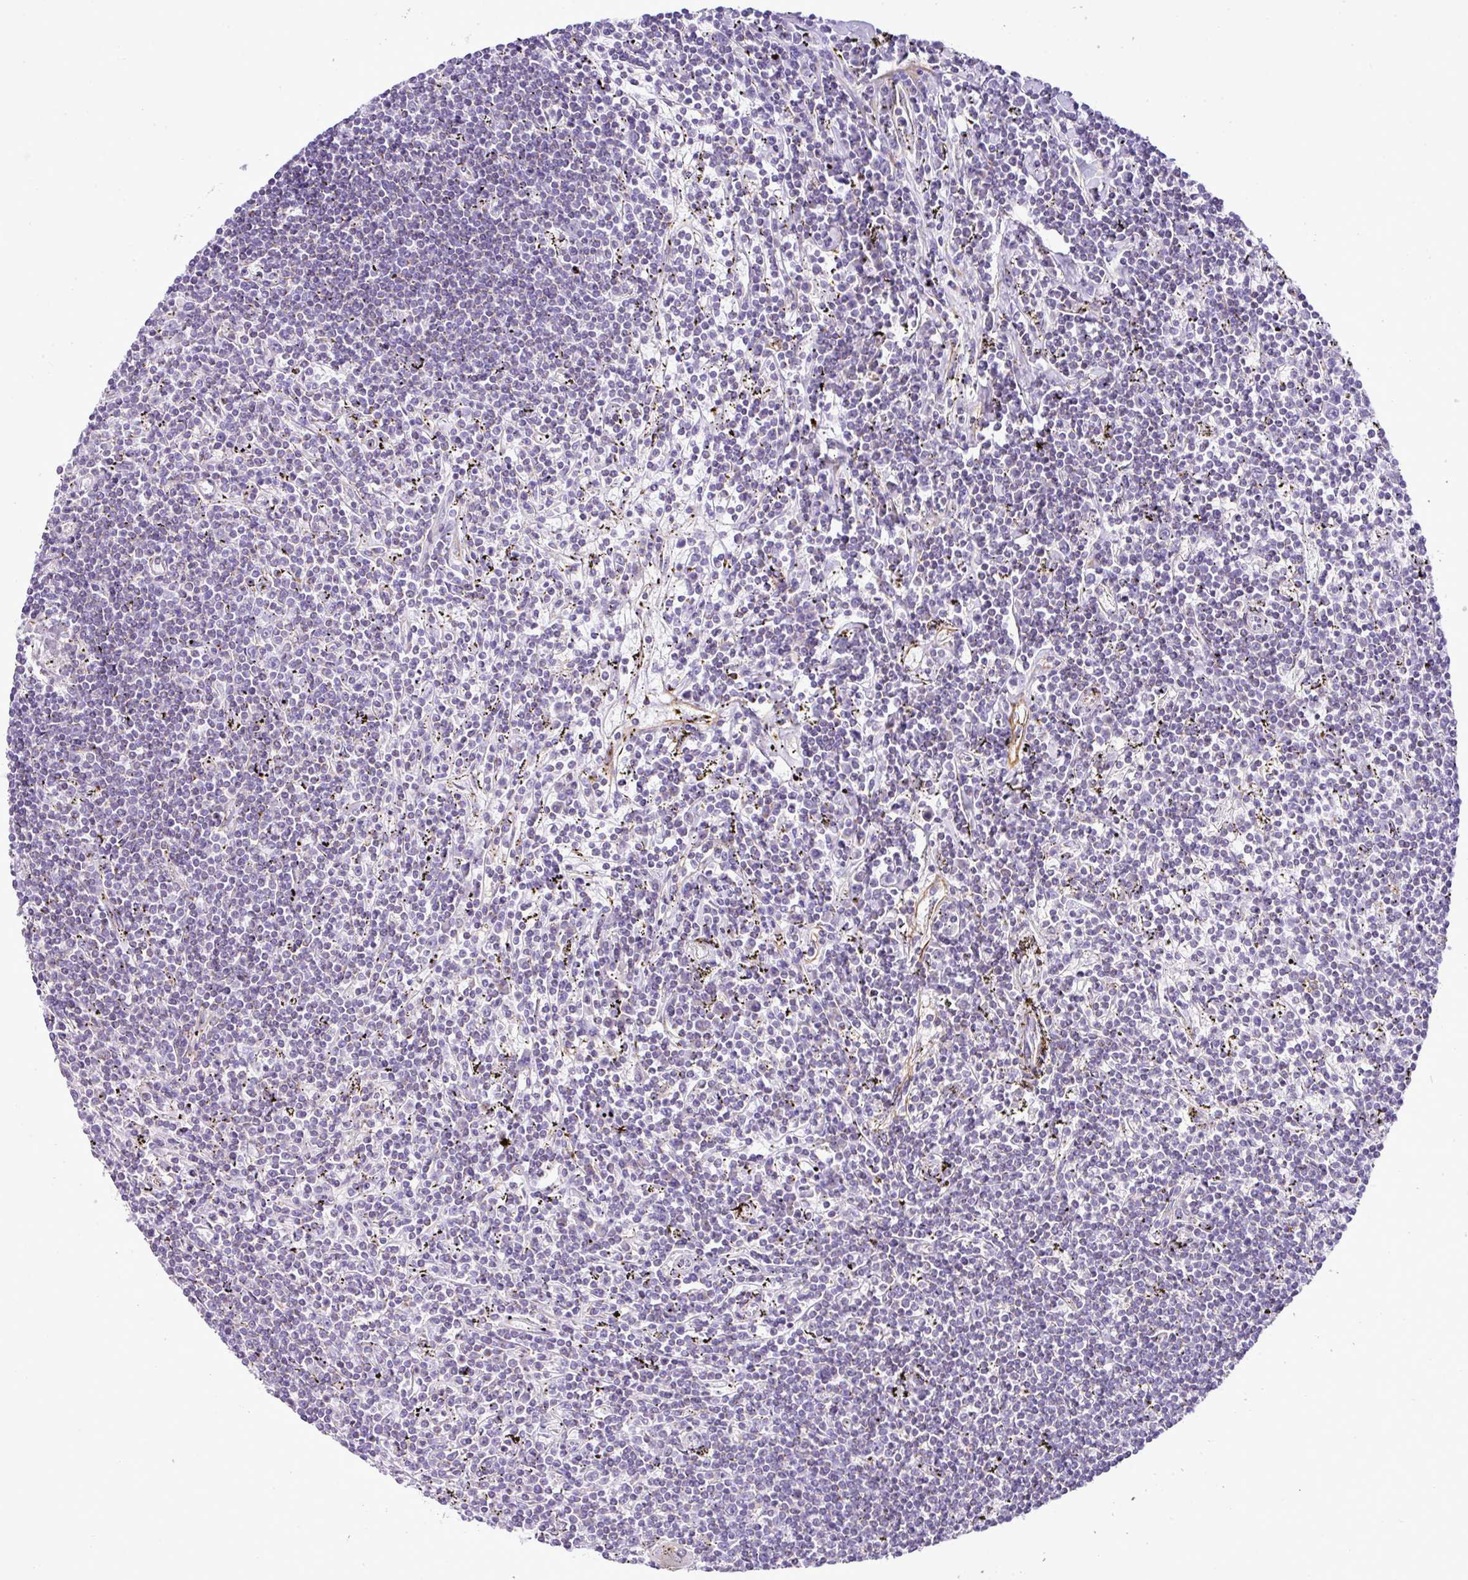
{"staining": {"intensity": "negative", "quantity": "none", "location": "none"}, "tissue": "lymphoma", "cell_type": "Tumor cells", "image_type": "cancer", "snomed": [{"axis": "morphology", "description": "Malignant lymphoma, non-Hodgkin's type, Low grade"}, {"axis": "topography", "description": "Spleen"}], "caption": "Photomicrograph shows no significant protein staining in tumor cells of malignant lymphoma, non-Hodgkin's type (low-grade).", "gene": "PGAP4", "patient": {"sex": "male", "age": 76}}